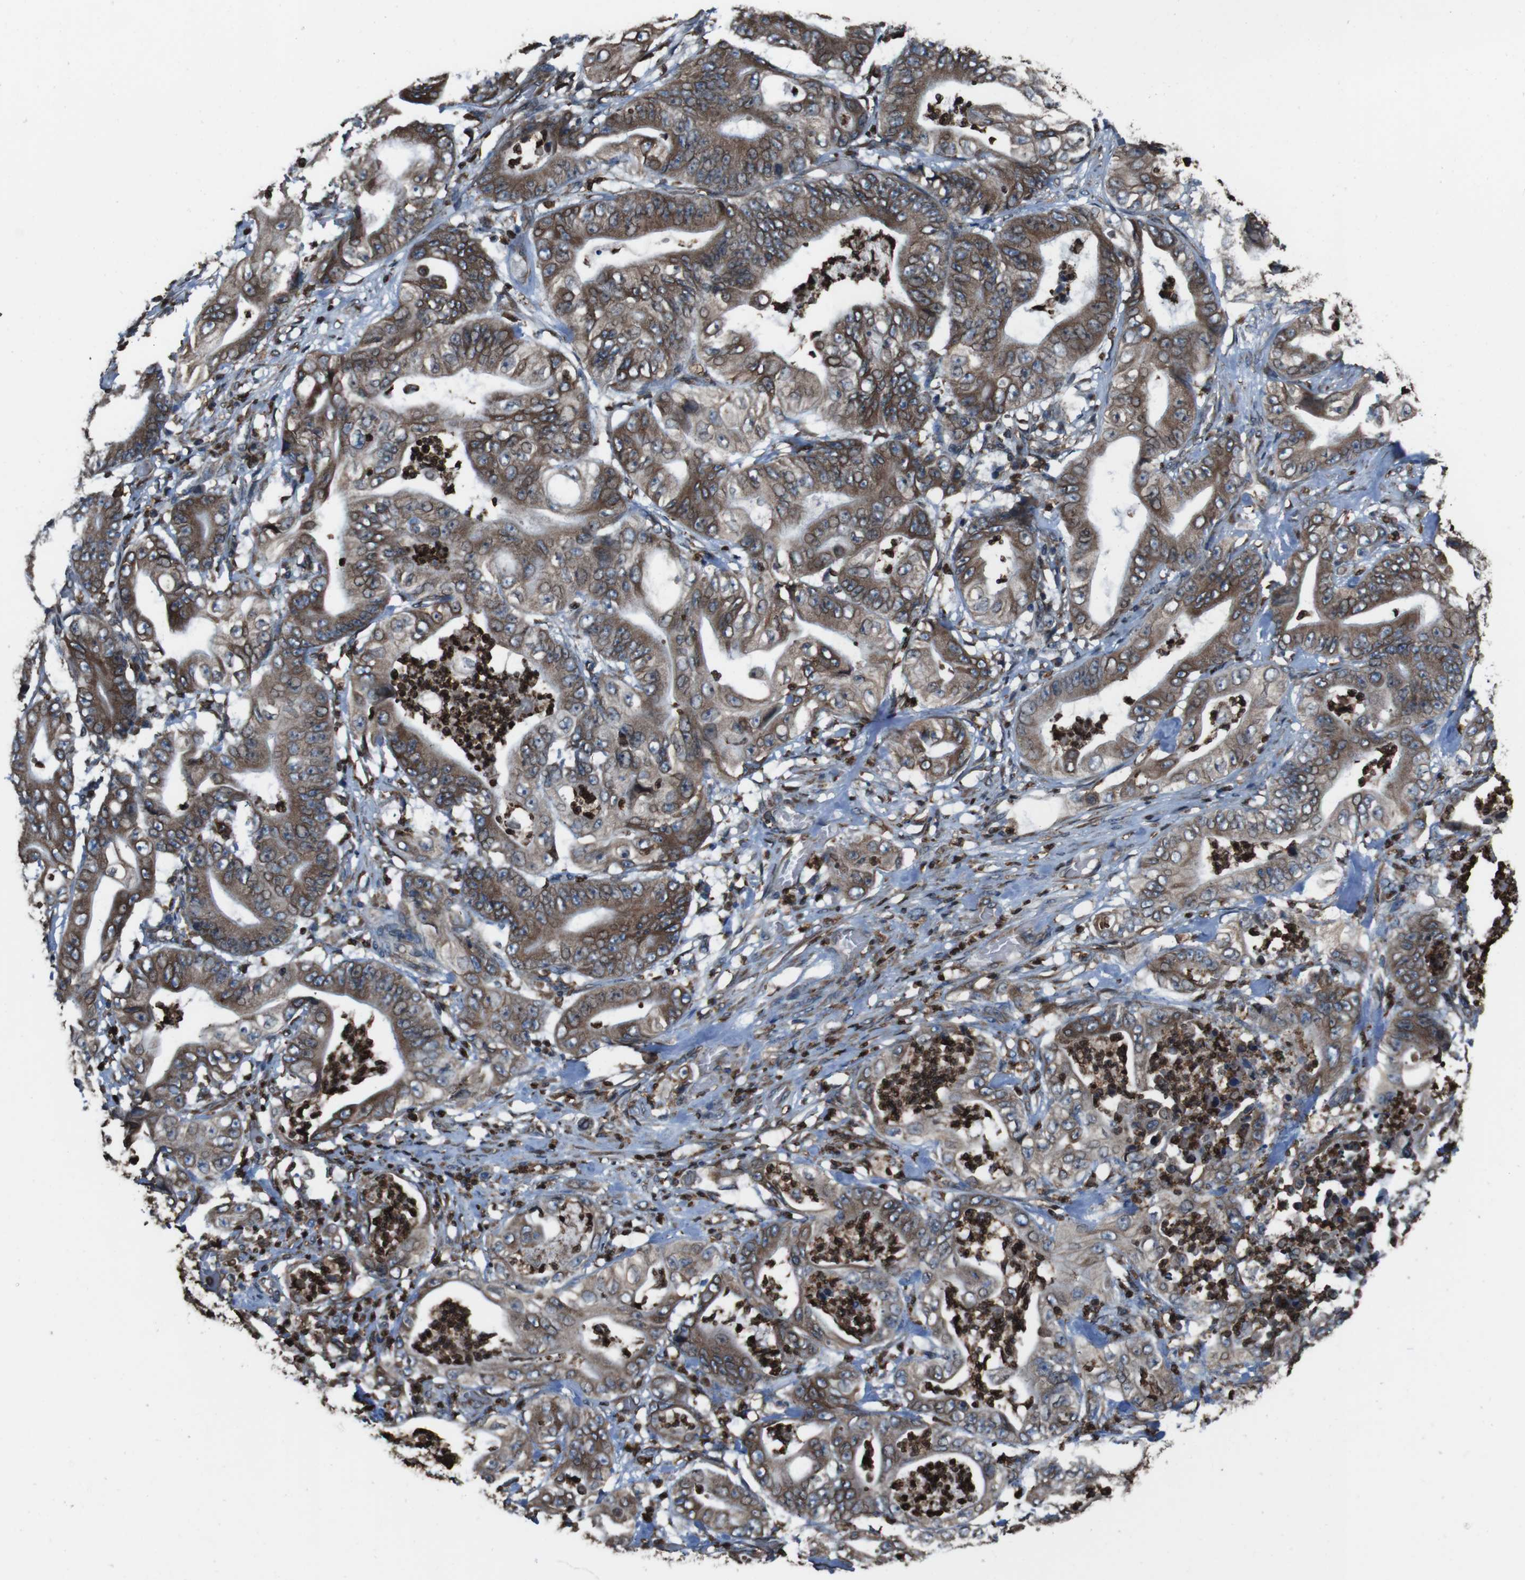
{"staining": {"intensity": "moderate", "quantity": ">75%", "location": "cytoplasmic/membranous"}, "tissue": "stomach cancer", "cell_type": "Tumor cells", "image_type": "cancer", "snomed": [{"axis": "morphology", "description": "Adenocarcinoma, NOS"}, {"axis": "topography", "description": "Stomach"}], "caption": "Immunohistochemical staining of adenocarcinoma (stomach) demonstrates medium levels of moderate cytoplasmic/membranous protein expression in approximately >75% of tumor cells. Nuclei are stained in blue.", "gene": "APMAP", "patient": {"sex": "female", "age": 73}}